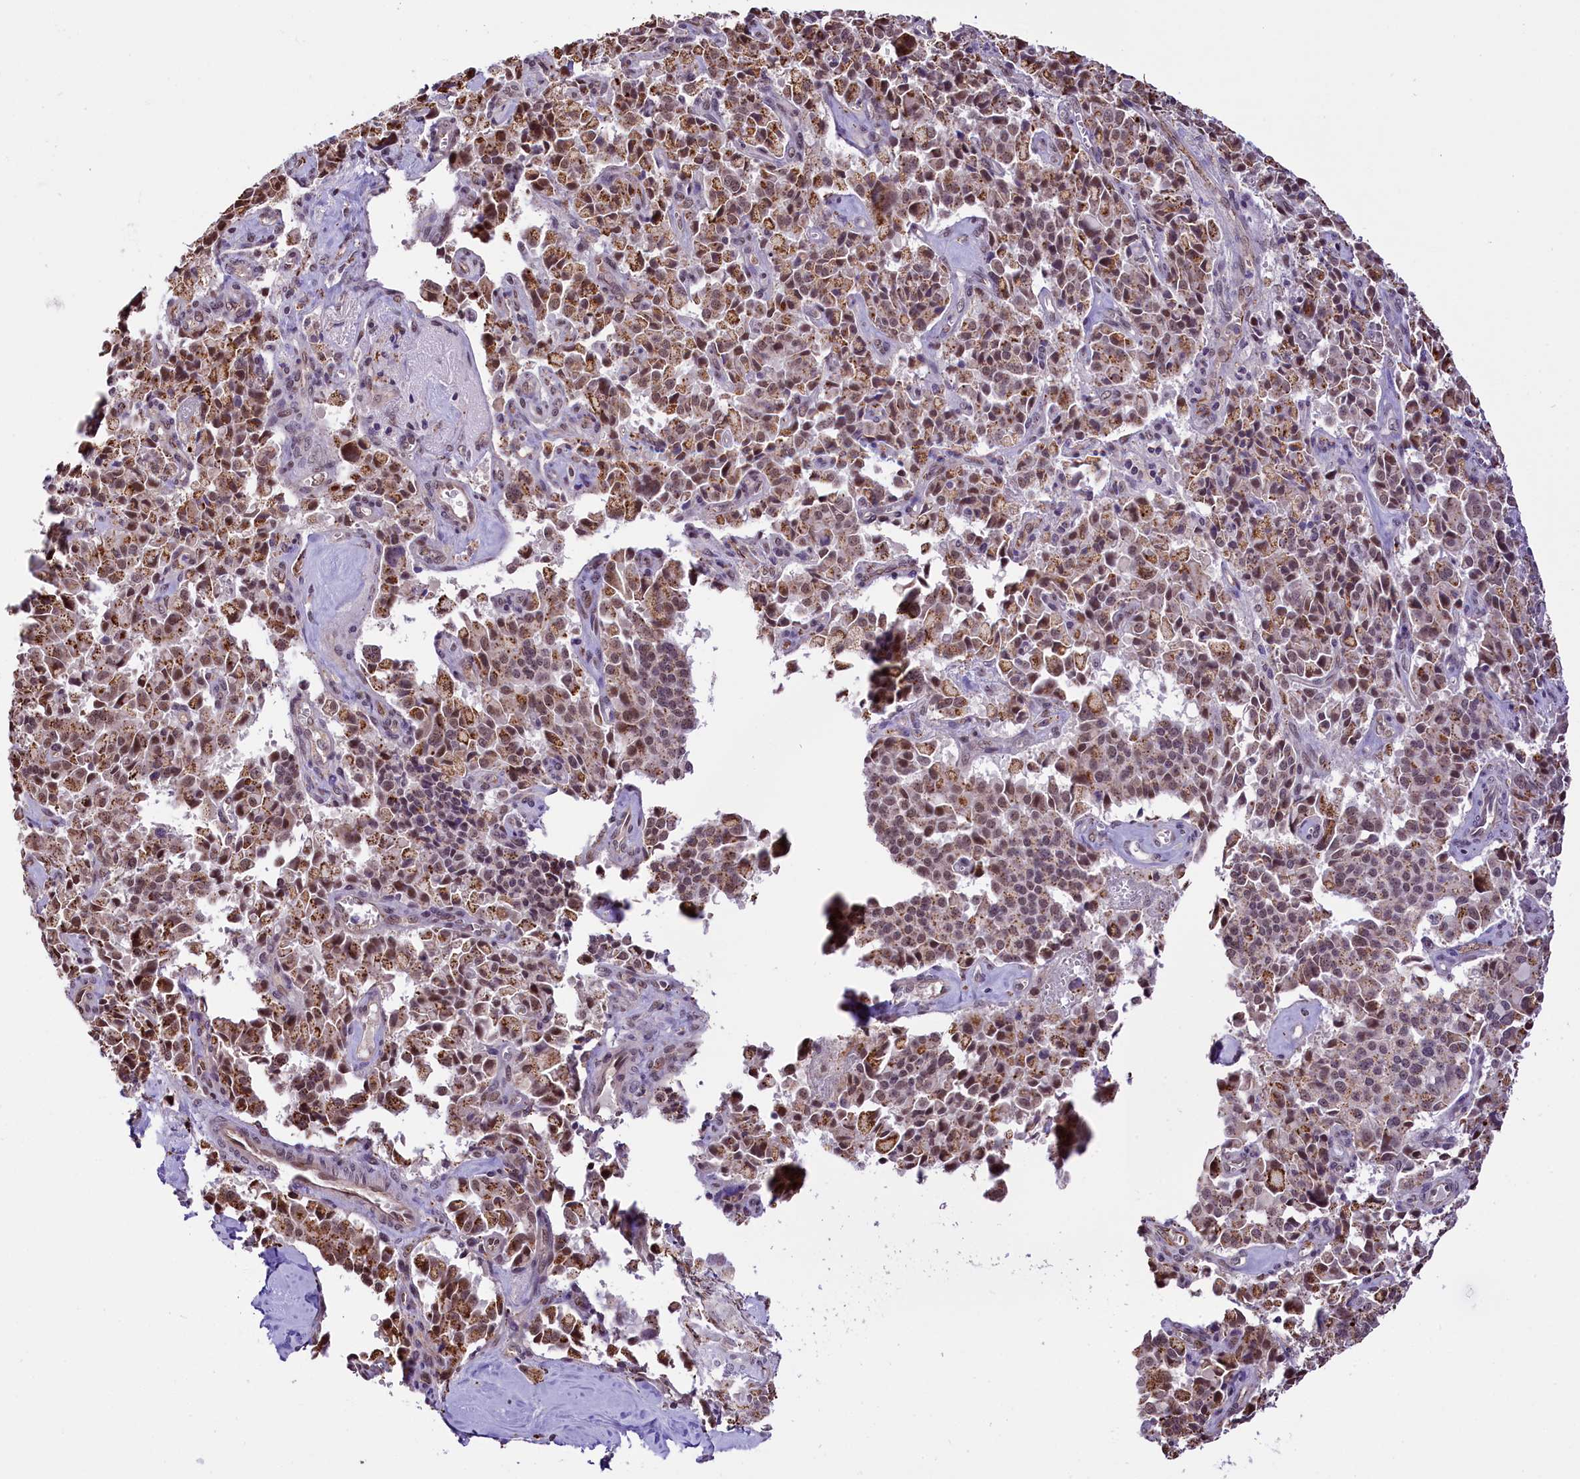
{"staining": {"intensity": "moderate", "quantity": ">75%", "location": "cytoplasmic/membranous,nuclear"}, "tissue": "pancreatic cancer", "cell_type": "Tumor cells", "image_type": "cancer", "snomed": [{"axis": "morphology", "description": "Adenocarcinoma, NOS"}, {"axis": "topography", "description": "Pancreas"}], "caption": "Immunohistochemistry (DAB) staining of pancreatic cancer (adenocarcinoma) shows moderate cytoplasmic/membranous and nuclear protein positivity in approximately >75% of tumor cells.", "gene": "MRPL54", "patient": {"sex": "male", "age": 65}}